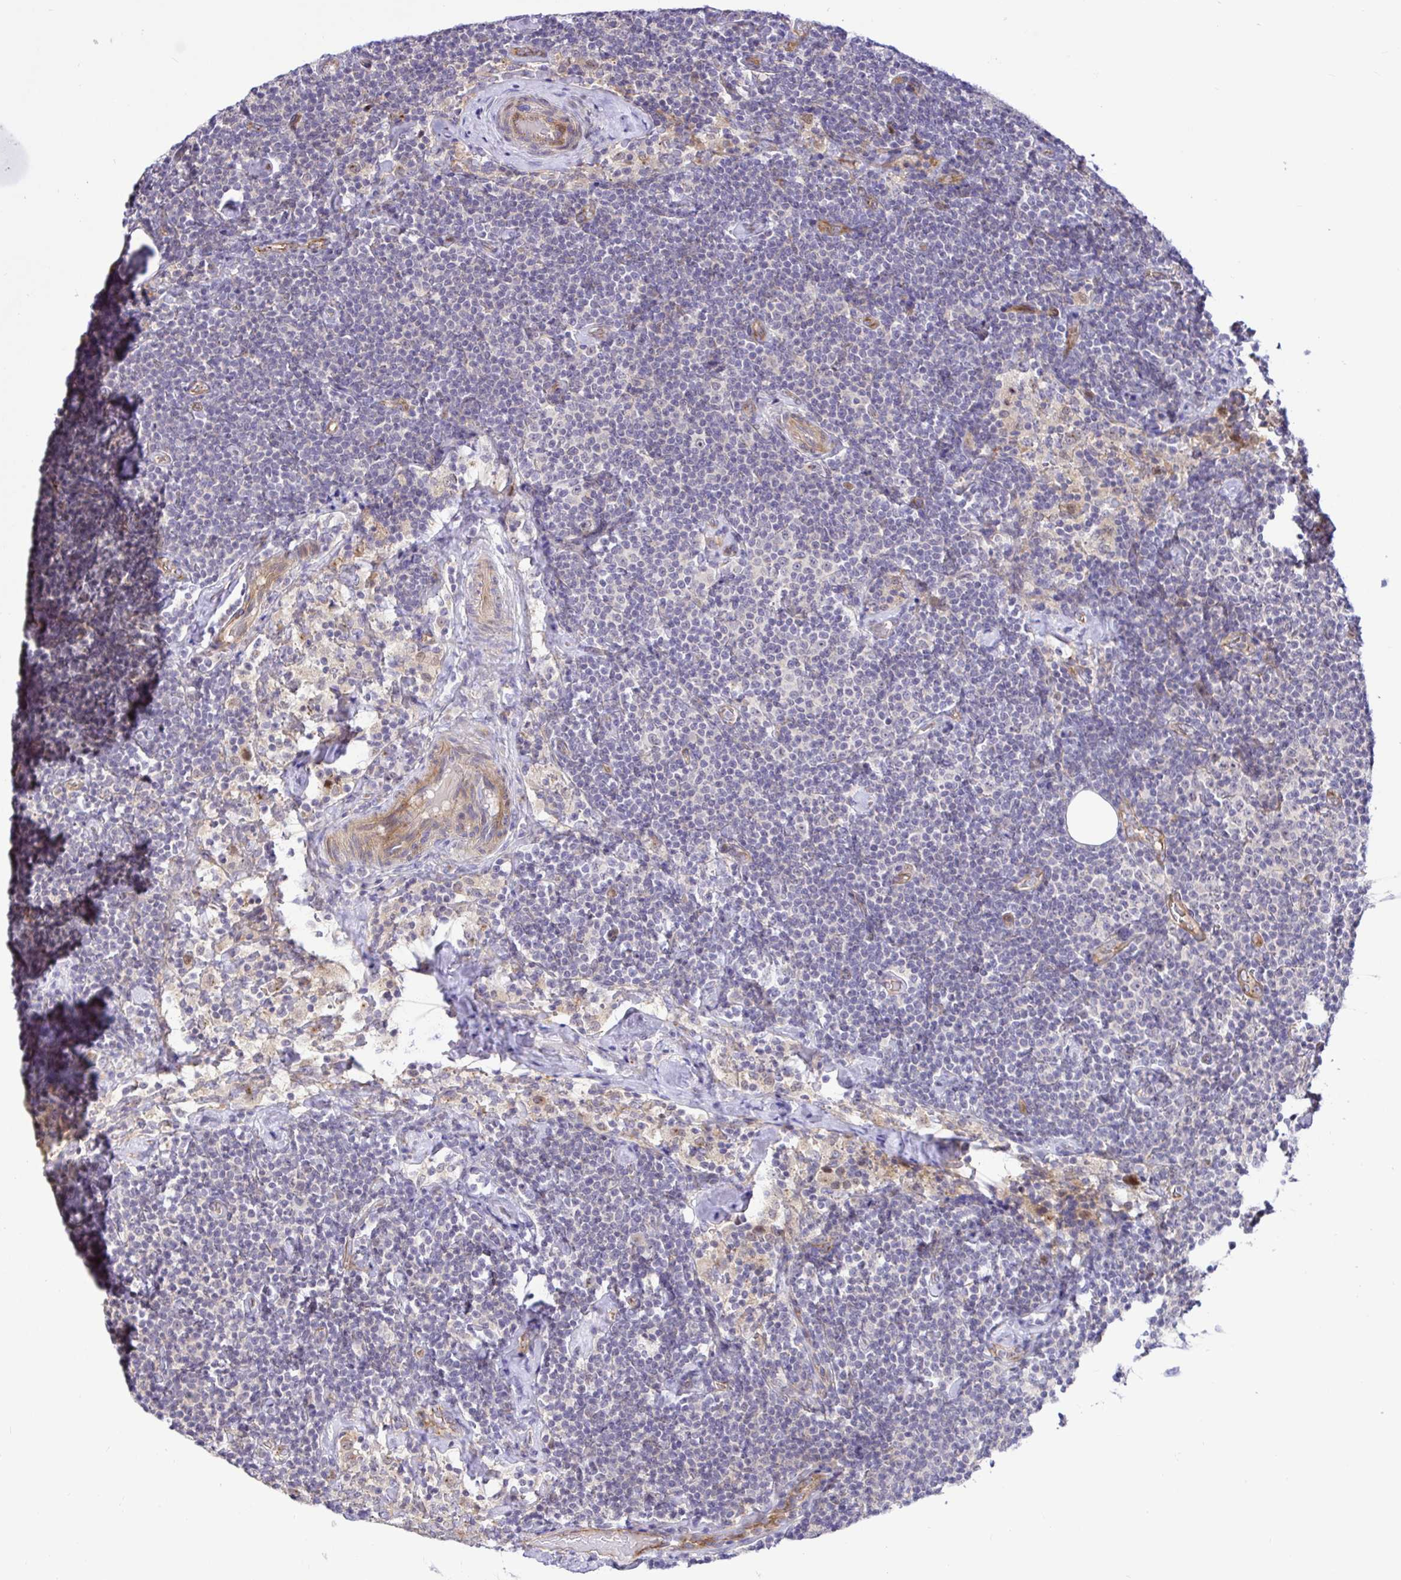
{"staining": {"intensity": "negative", "quantity": "none", "location": "none"}, "tissue": "lymphoma", "cell_type": "Tumor cells", "image_type": "cancer", "snomed": [{"axis": "morphology", "description": "Malignant lymphoma, non-Hodgkin's type, Low grade"}, {"axis": "topography", "description": "Lymph node"}], "caption": "Histopathology image shows no protein staining in tumor cells of low-grade malignant lymphoma, non-Hodgkin's type tissue. The staining was performed using DAB to visualize the protein expression in brown, while the nuclei were stained in blue with hematoxylin (Magnification: 20x).", "gene": "TRIM55", "patient": {"sex": "male", "age": 81}}